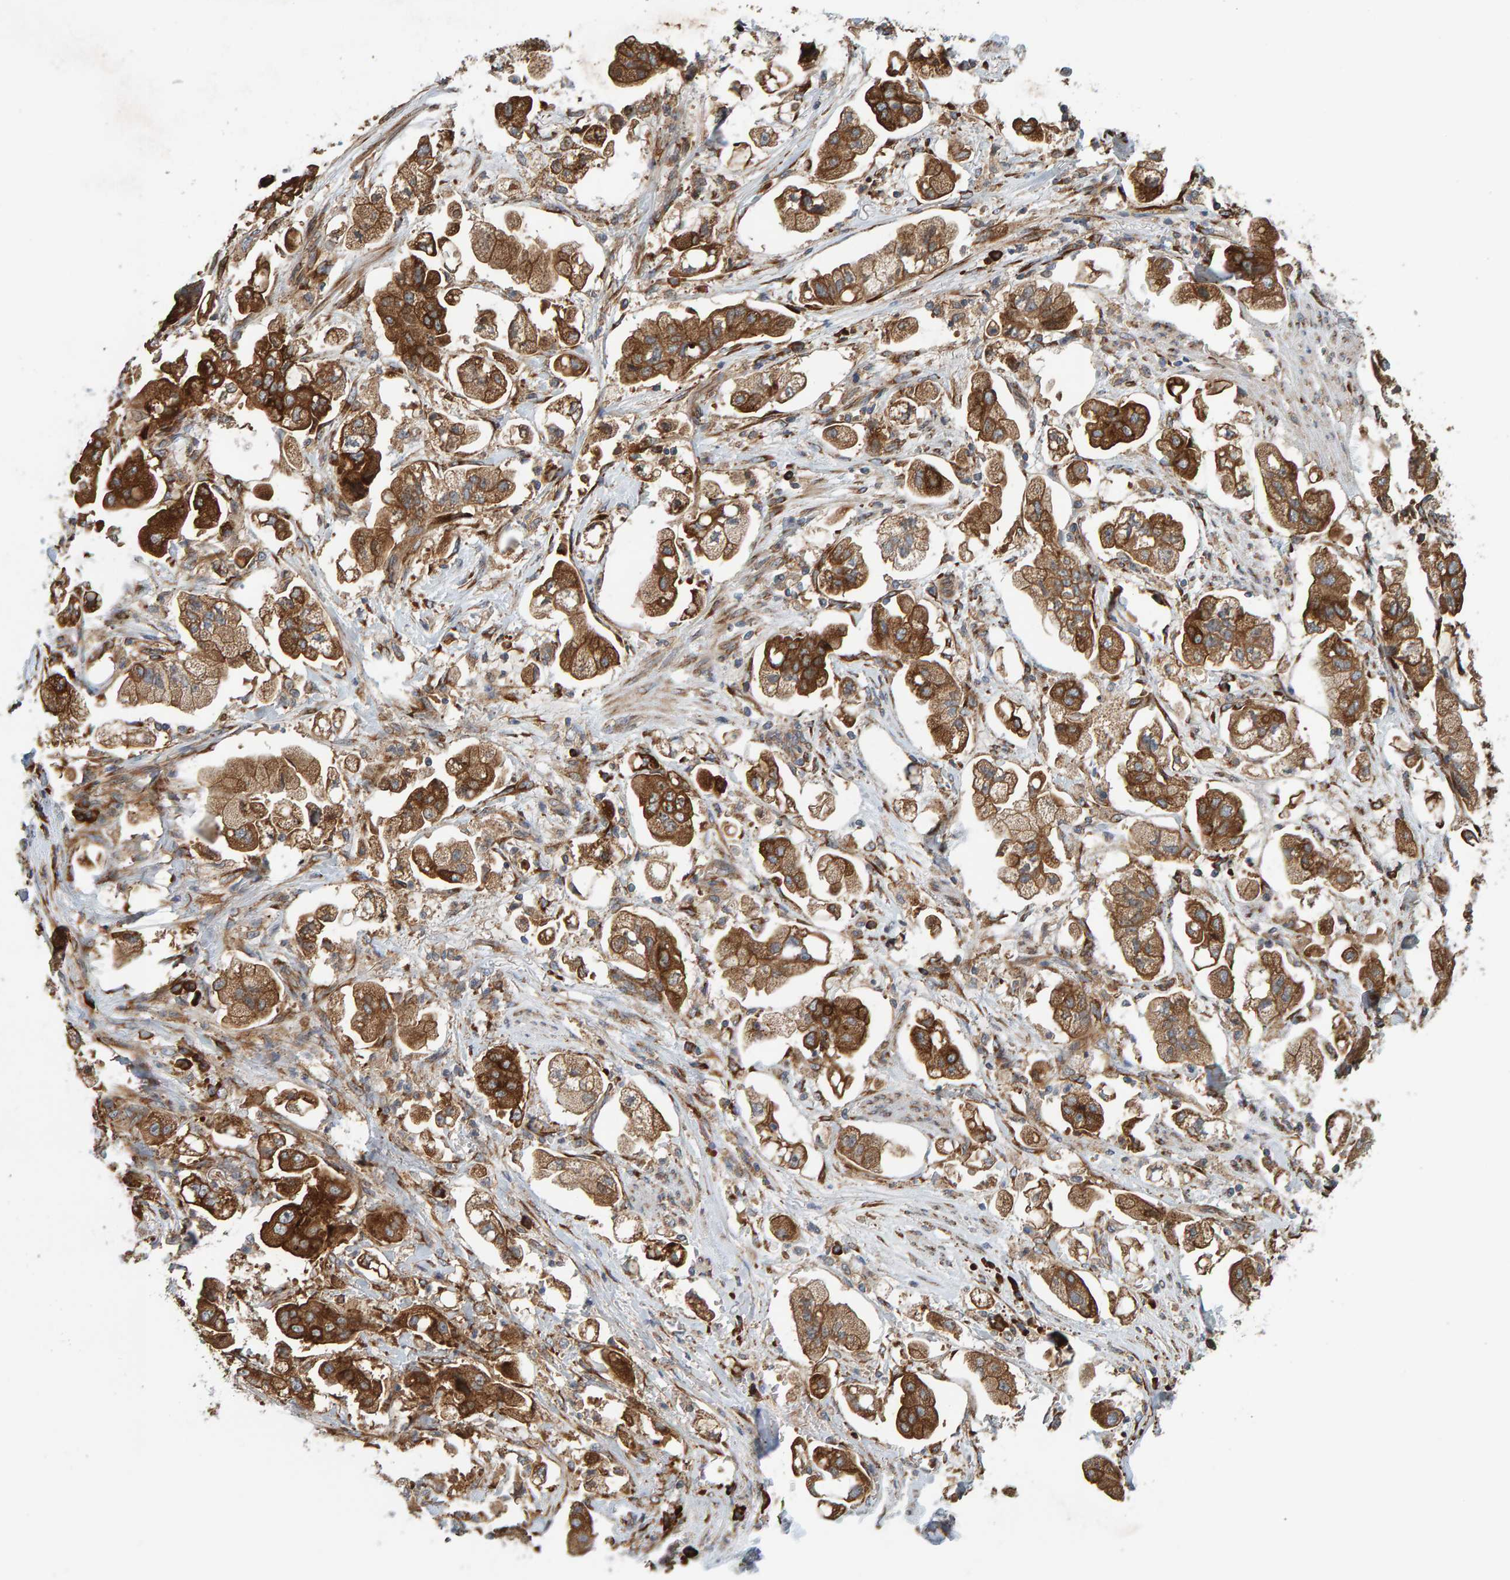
{"staining": {"intensity": "strong", "quantity": ">75%", "location": "cytoplasmic/membranous"}, "tissue": "stomach cancer", "cell_type": "Tumor cells", "image_type": "cancer", "snomed": [{"axis": "morphology", "description": "Adenocarcinoma, NOS"}, {"axis": "topography", "description": "Stomach"}], "caption": "Immunohistochemical staining of human stomach cancer (adenocarcinoma) exhibits high levels of strong cytoplasmic/membranous protein expression in about >75% of tumor cells. The staining was performed using DAB (3,3'-diaminobenzidine) to visualize the protein expression in brown, while the nuclei were stained in blue with hematoxylin (Magnification: 20x).", "gene": "BAIAP2", "patient": {"sex": "male", "age": 62}}